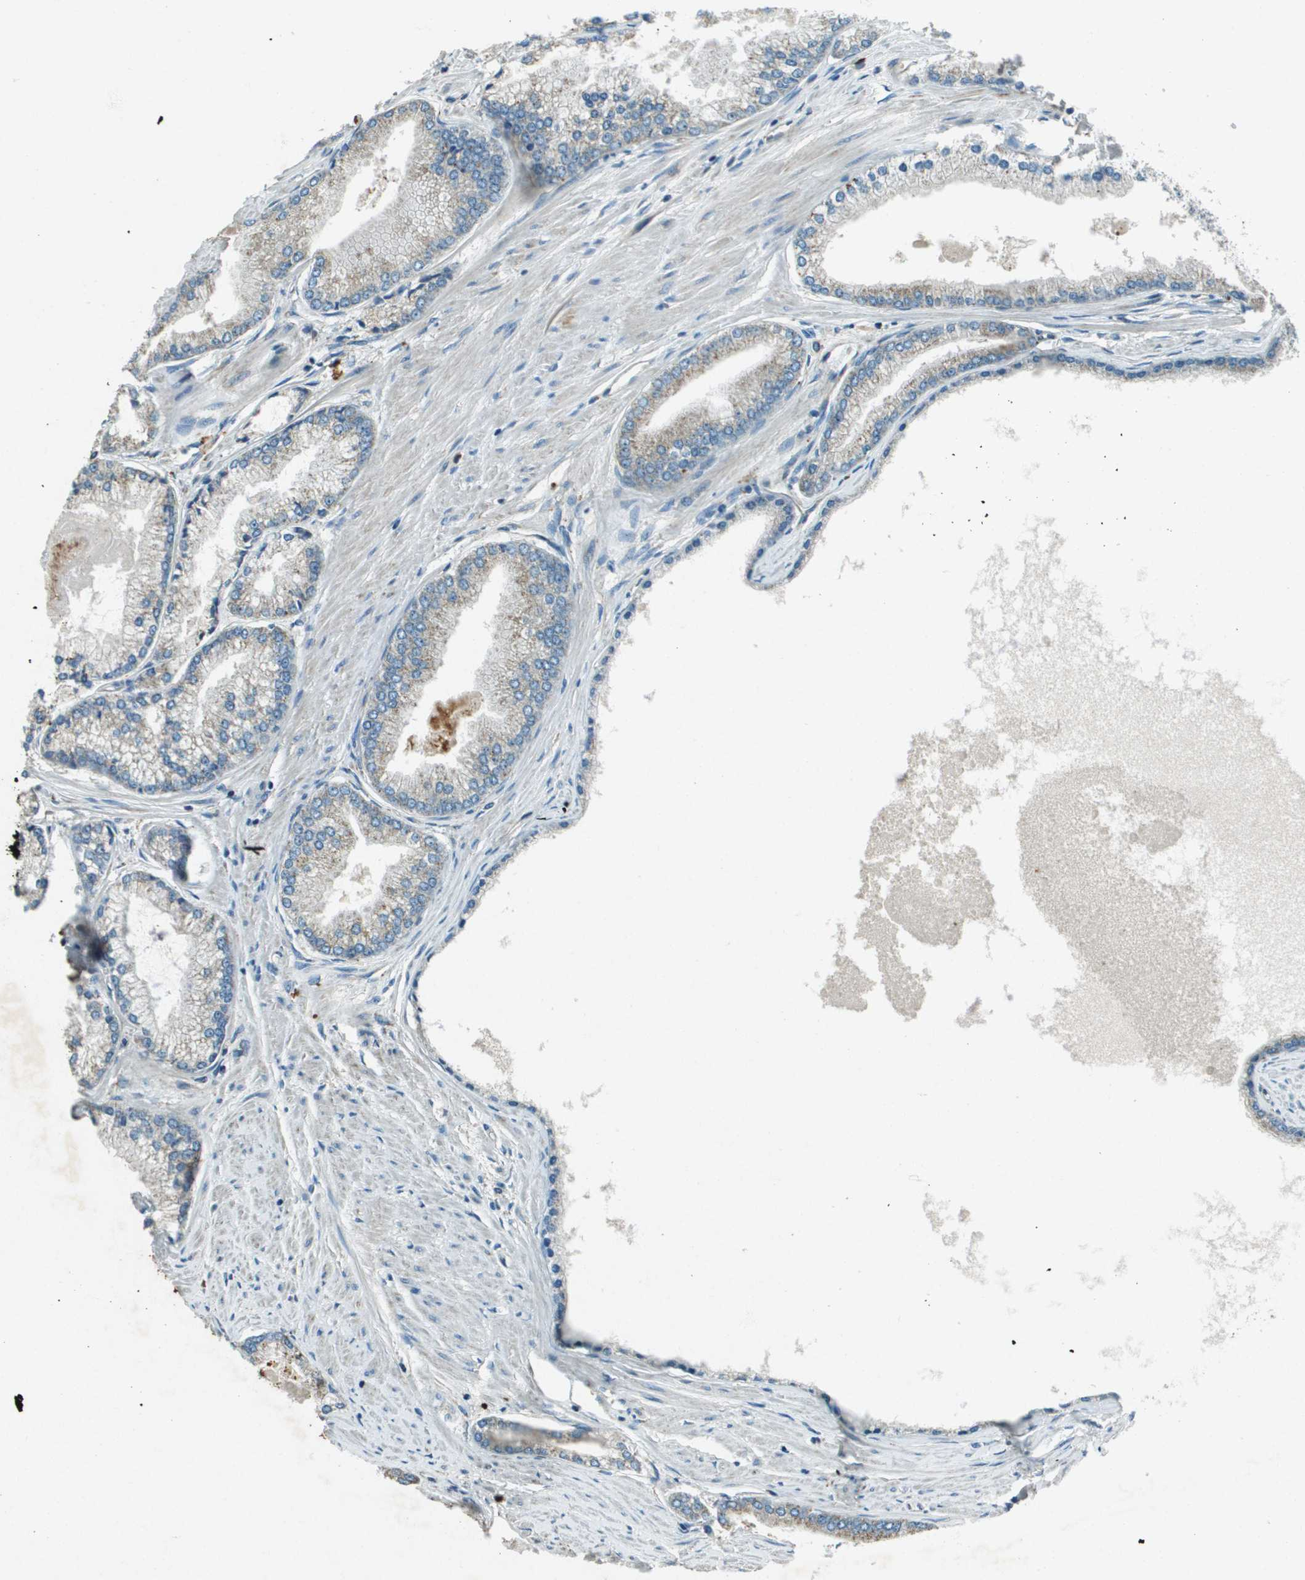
{"staining": {"intensity": "moderate", "quantity": "<25%", "location": "cytoplasmic/membranous"}, "tissue": "prostate cancer", "cell_type": "Tumor cells", "image_type": "cancer", "snomed": [{"axis": "morphology", "description": "Adenocarcinoma, High grade"}, {"axis": "topography", "description": "Prostate"}], "caption": "A high-resolution image shows immunohistochemistry staining of prostate cancer, which reveals moderate cytoplasmic/membranous positivity in approximately <25% of tumor cells. The protein is stained brown, and the nuclei are stained in blue (DAB IHC with brightfield microscopy, high magnification).", "gene": "MIGA1", "patient": {"sex": "male", "age": 61}}